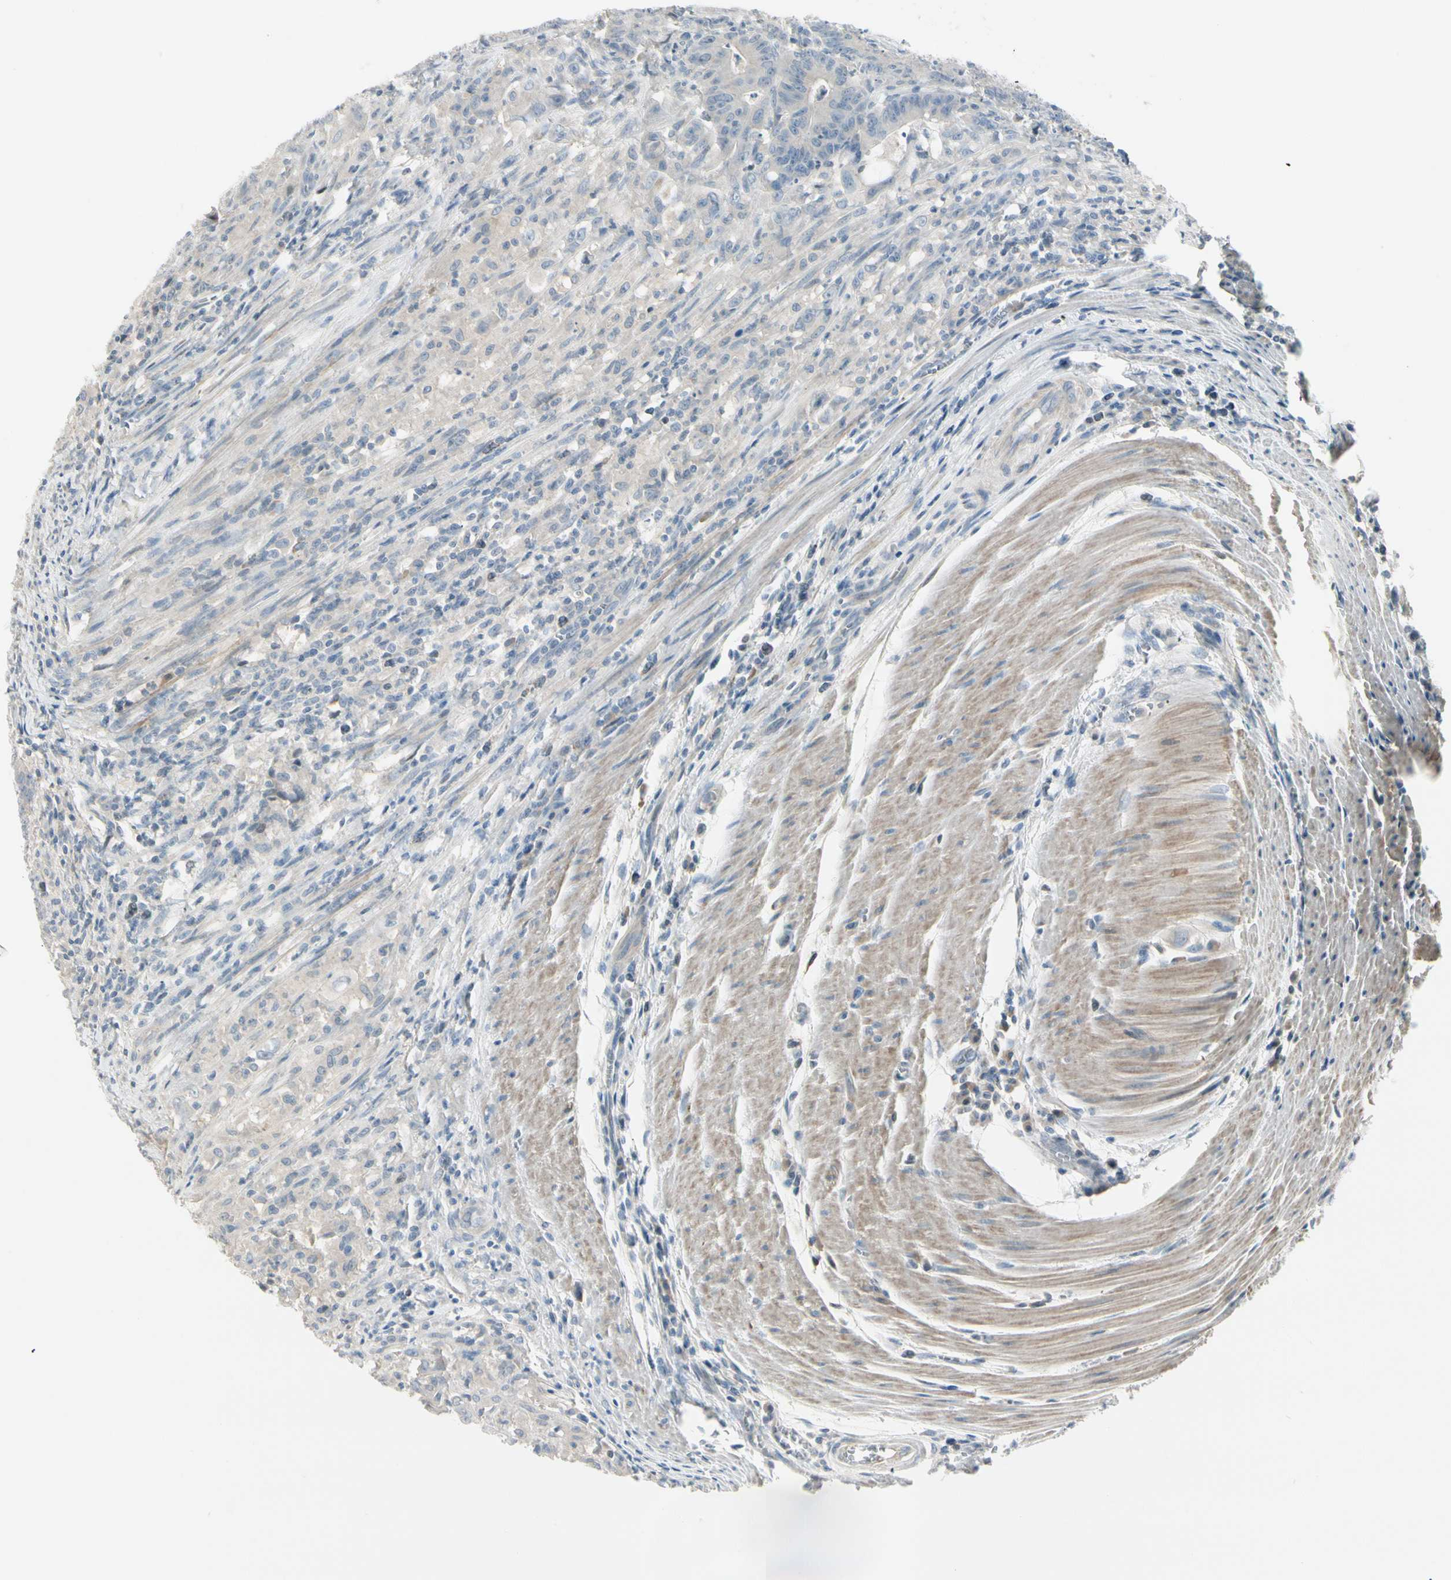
{"staining": {"intensity": "negative", "quantity": "none", "location": "none"}, "tissue": "colorectal cancer", "cell_type": "Tumor cells", "image_type": "cancer", "snomed": [{"axis": "morphology", "description": "Adenocarcinoma, NOS"}, {"axis": "topography", "description": "Colon"}], "caption": "Immunohistochemical staining of human colorectal cancer demonstrates no significant staining in tumor cells.", "gene": "CYP2E1", "patient": {"sex": "male", "age": 45}}